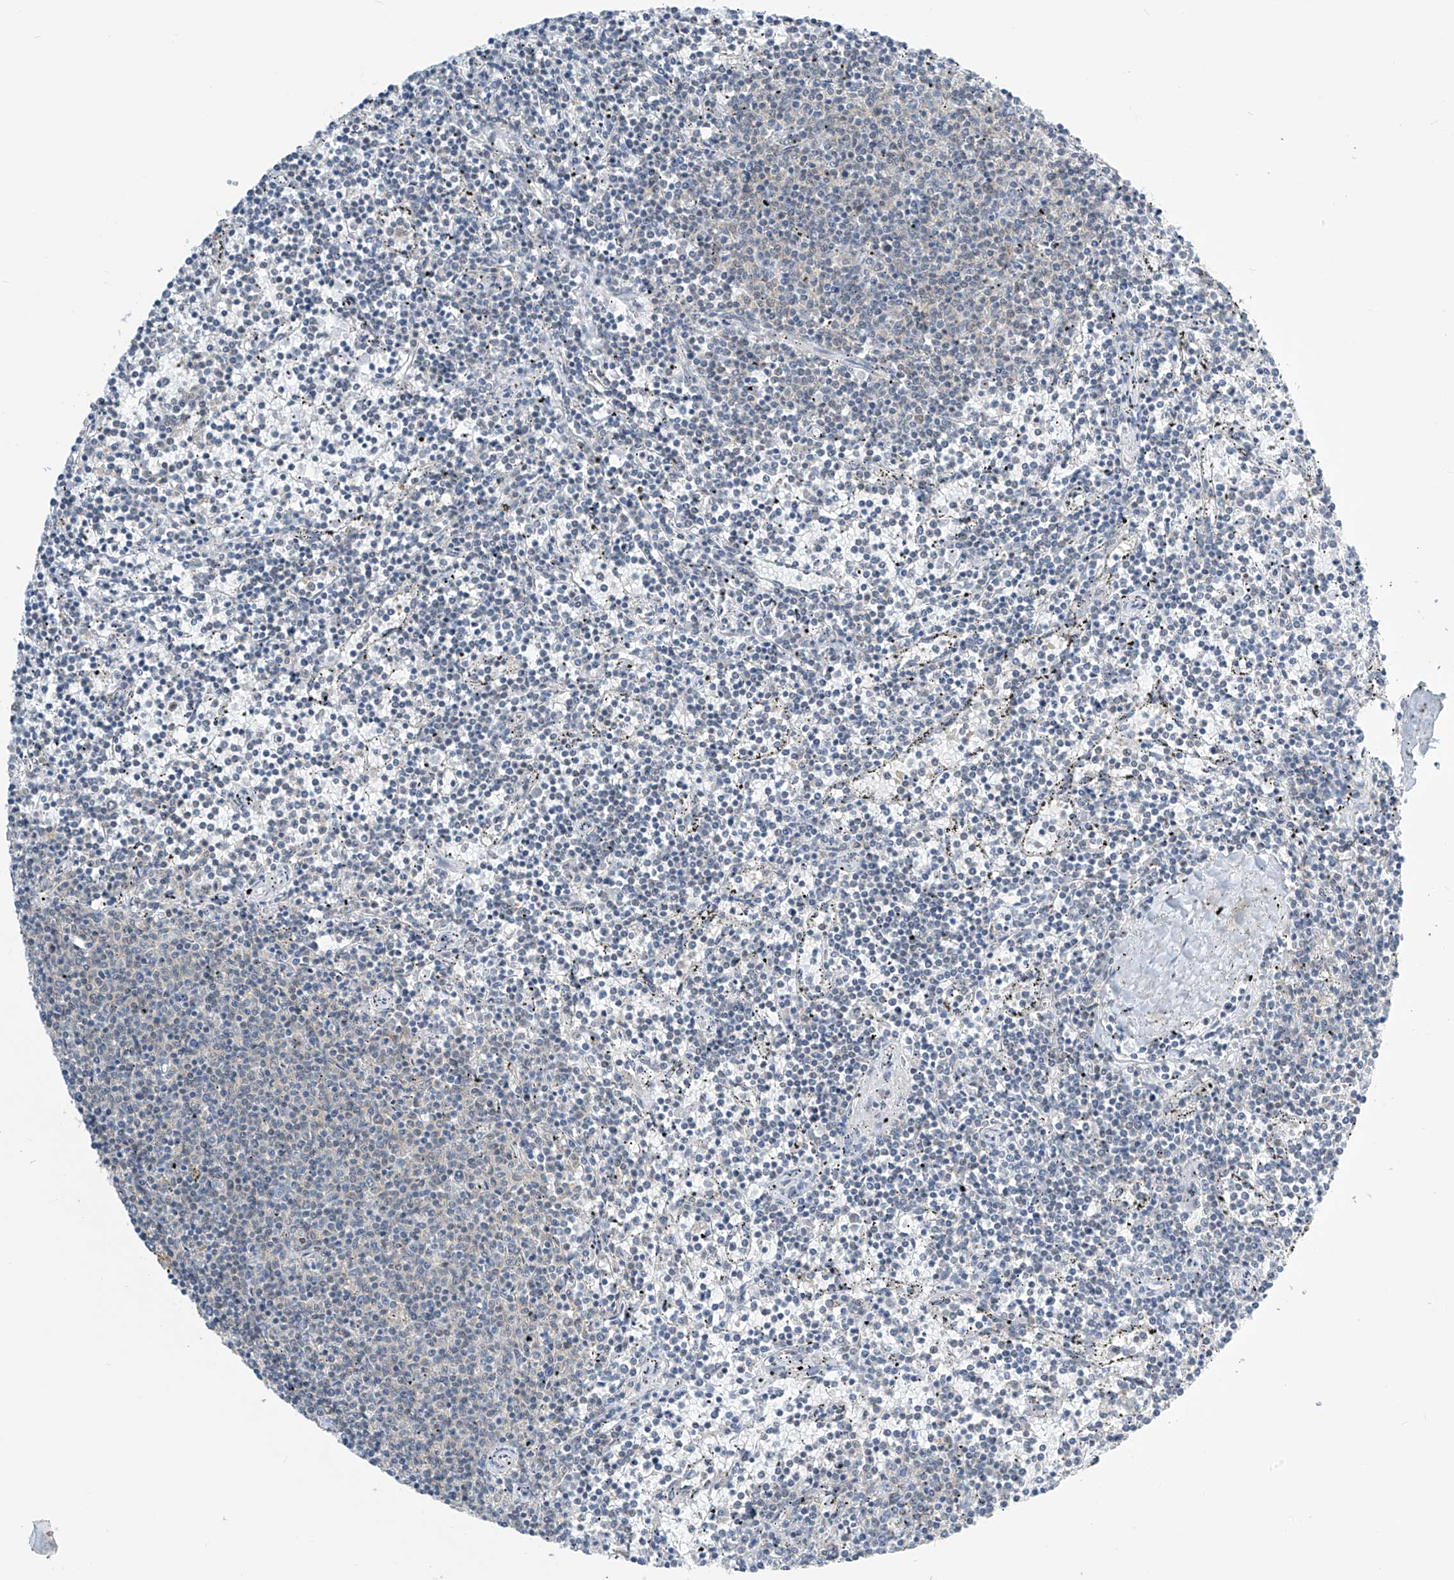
{"staining": {"intensity": "negative", "quantity": "none", "location": "none"}, "tissue": "lymphoma", "cell_type": "Tumor cells", "image_type": "cancer", "snomed": [{"axis": "morphology", "description": "Malignant lymphoma, non-Hodgkin's type, Low grade"}, {"axis": "topography", "description": "Spleen"}], "caption": "Photomicrograph shows no protein staining in tumor cells of malignant lymphoma, non-Hodgkin's type (low-grade) tissue.", "gene": "APLF", "patient": {"sex": "female", "age": 50}}